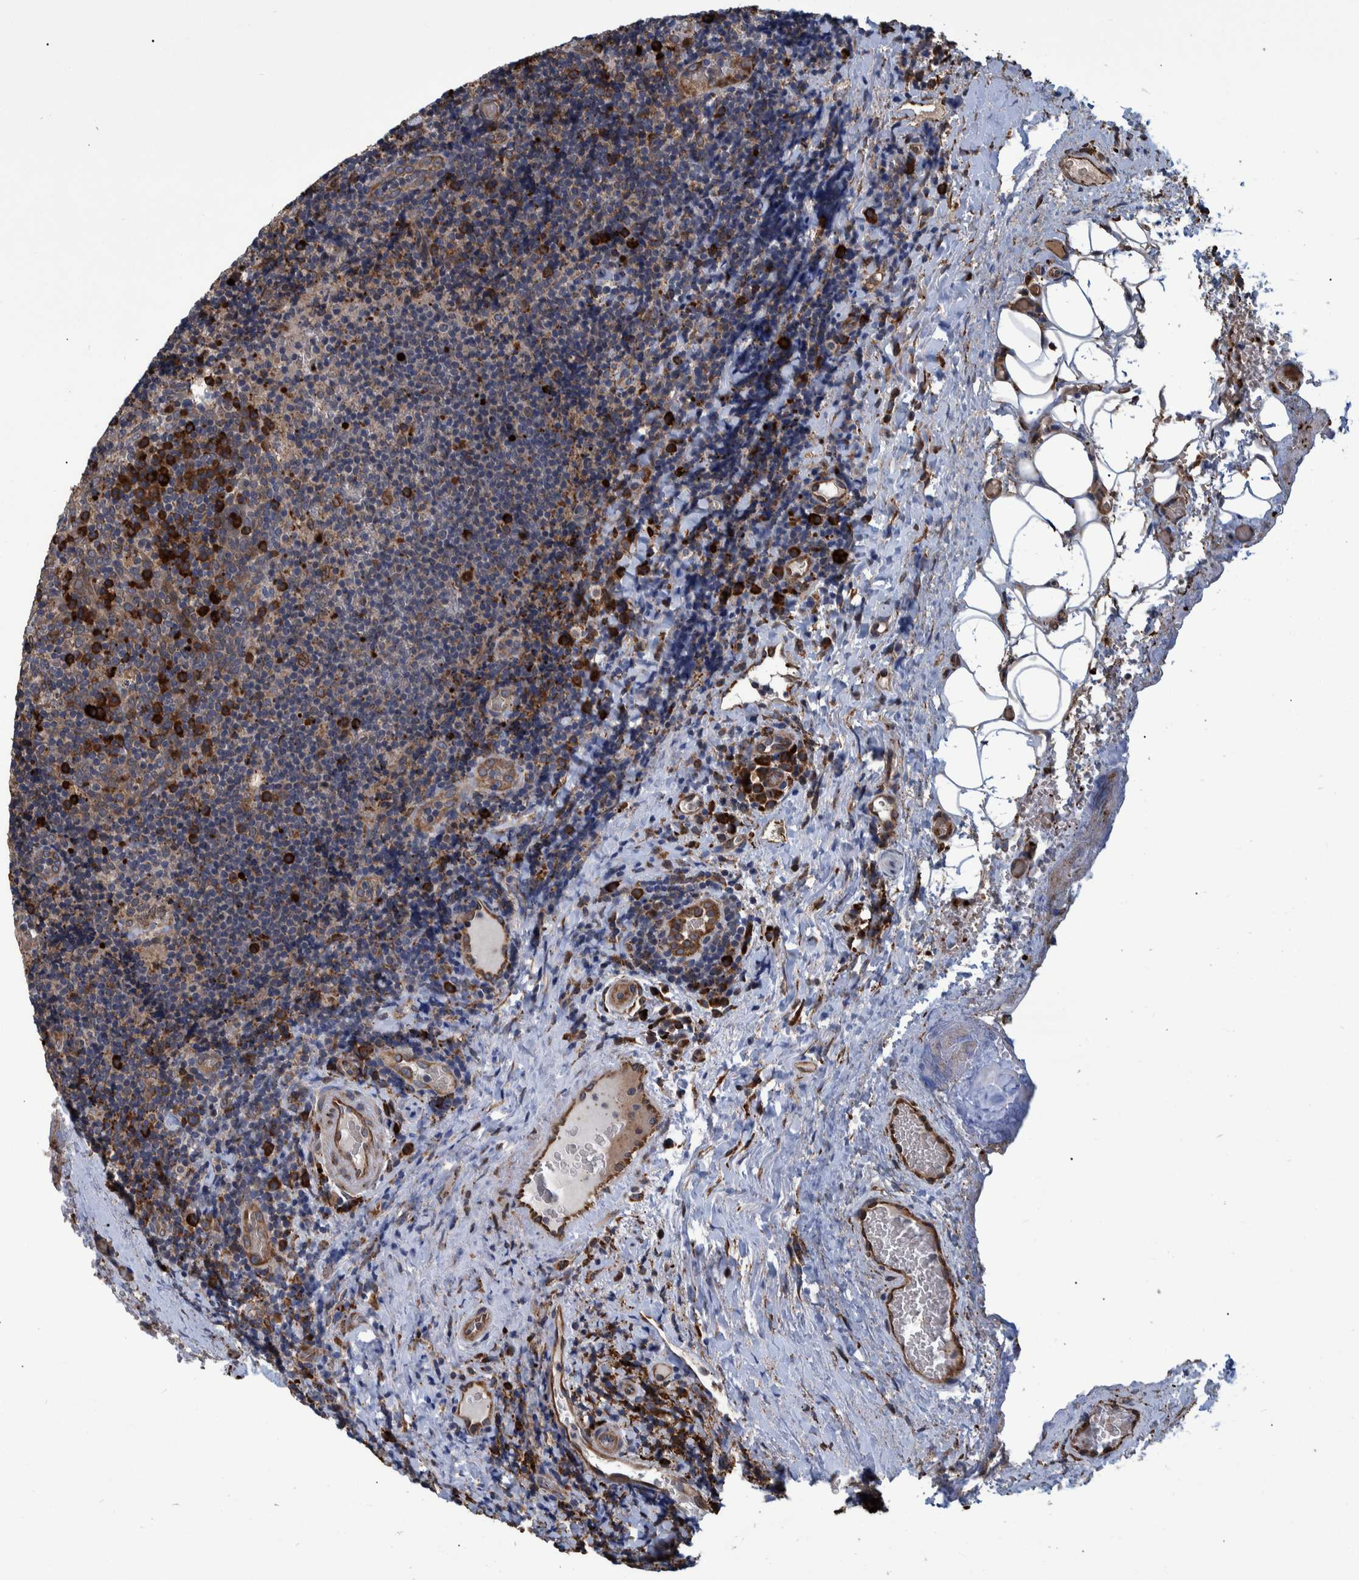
{"staining": {"intensity": "weak", "quantity": "25%-75%", "location": "cytoplasmic/membranous"}, "tissue": "lymphoma", "cell_type": "Tumor cells", "image_type": "cancer", "snomed": [{"axis": "morphology", "description": "Malignant lymphoma, non-Hodgkin's type, High grade"}, {"axis": "topography", "description": "Tonsil"}], "caption": "Lymphoma tissue exhibits weak cytoplasmic/membranous positivity in approximately 25%-75% of tumor cells", "gene": "SPAG5", "patient": {"sex": "female", "age": 36}}